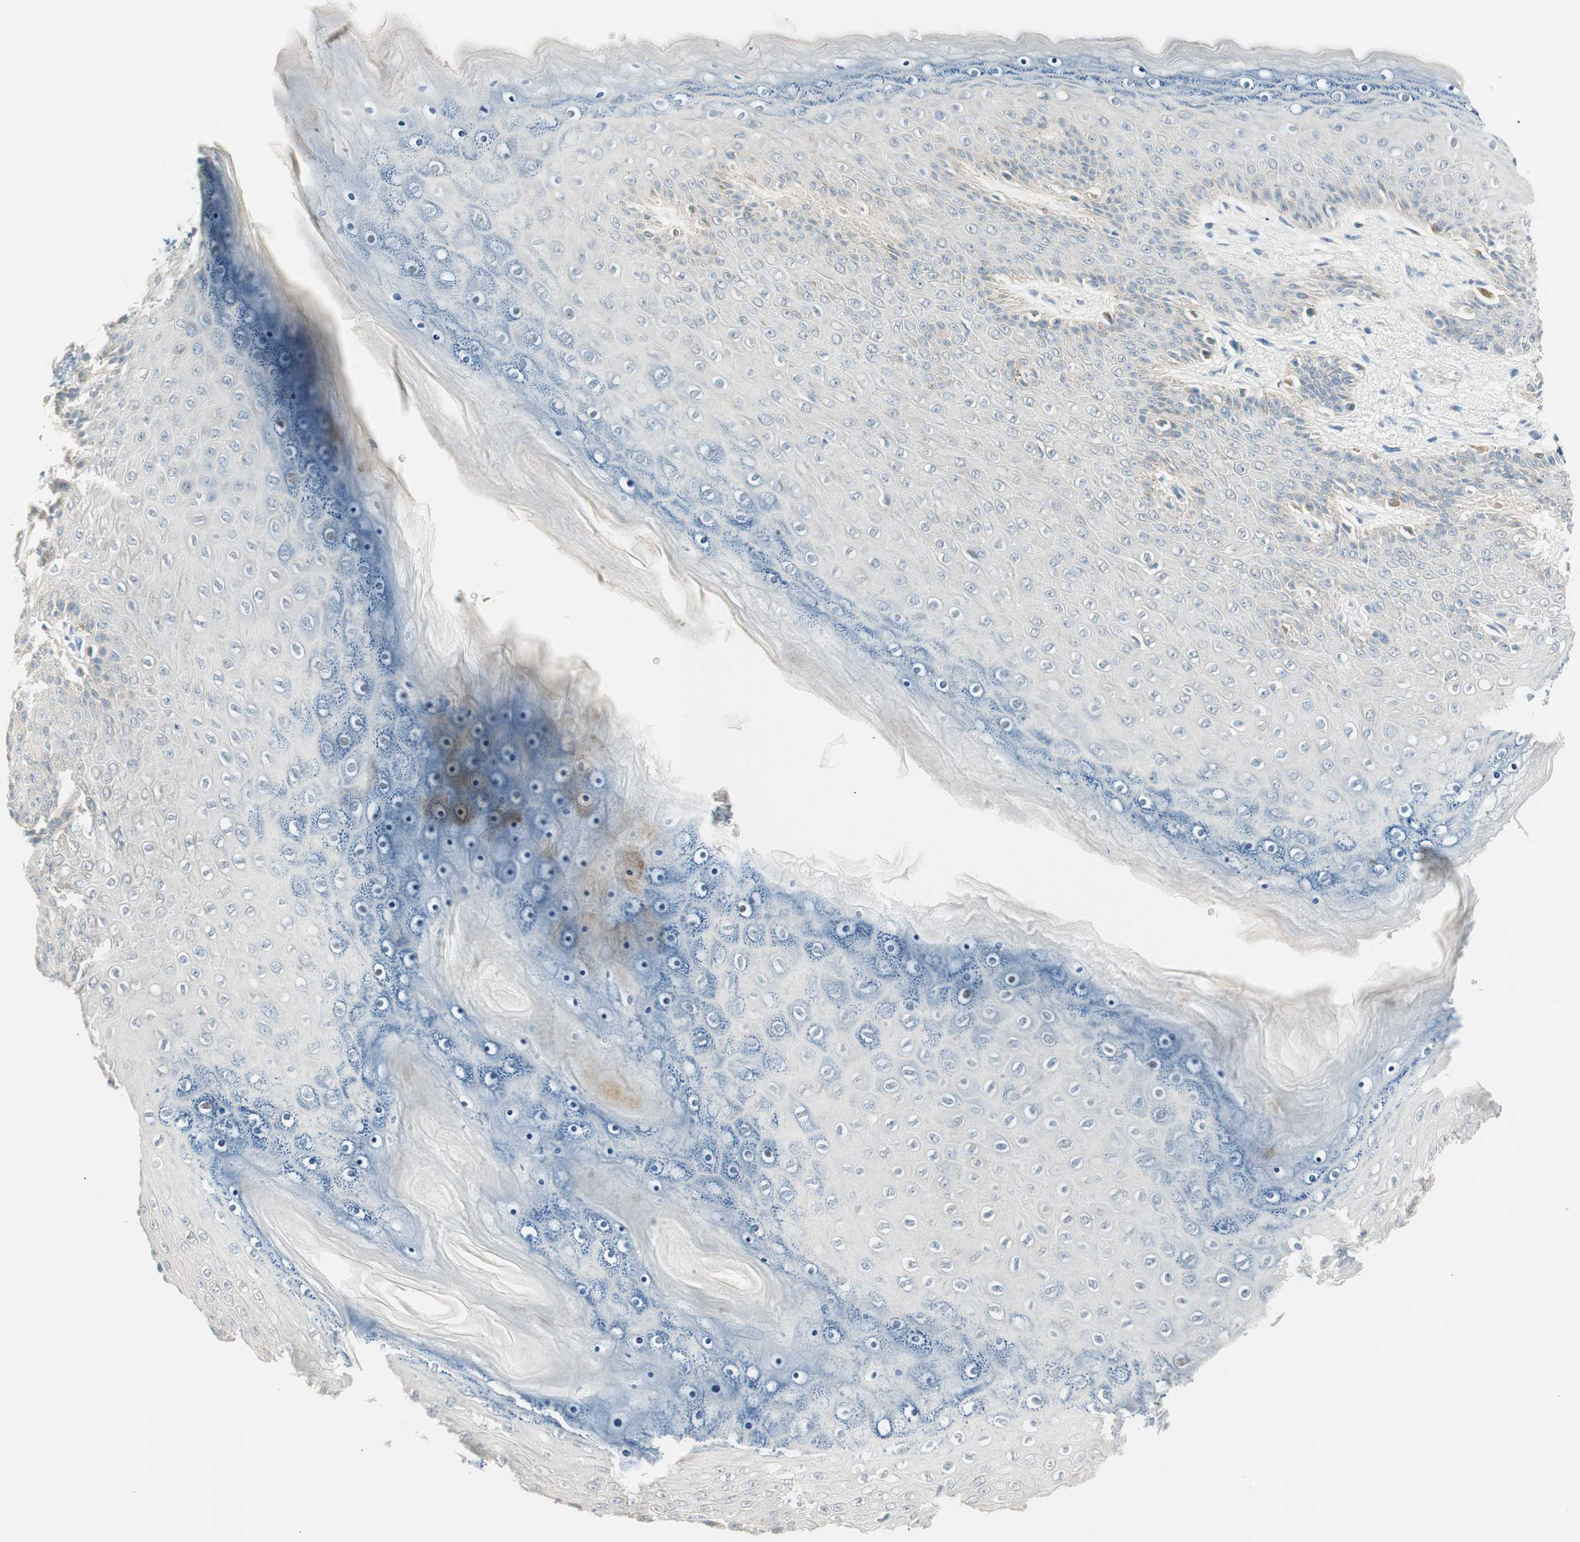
{"staining": {"intensity": "negative", "quantity": "none", "location": "none"}, "tissue": "skin", "cell_type": "Epidermal cells", "image_type": "normal", "snomed": [{"axis": "morphology", "description": "Normal tissue, NOS"}, {"axis": "topography", "description": "Anal"}], "caption": "Human skin stained for a protein using immunohistochemistry demonstrates no positivity in epidermal cells.", "gene": "HOXB13", "patient": {"sex": "female", "age": 46}}